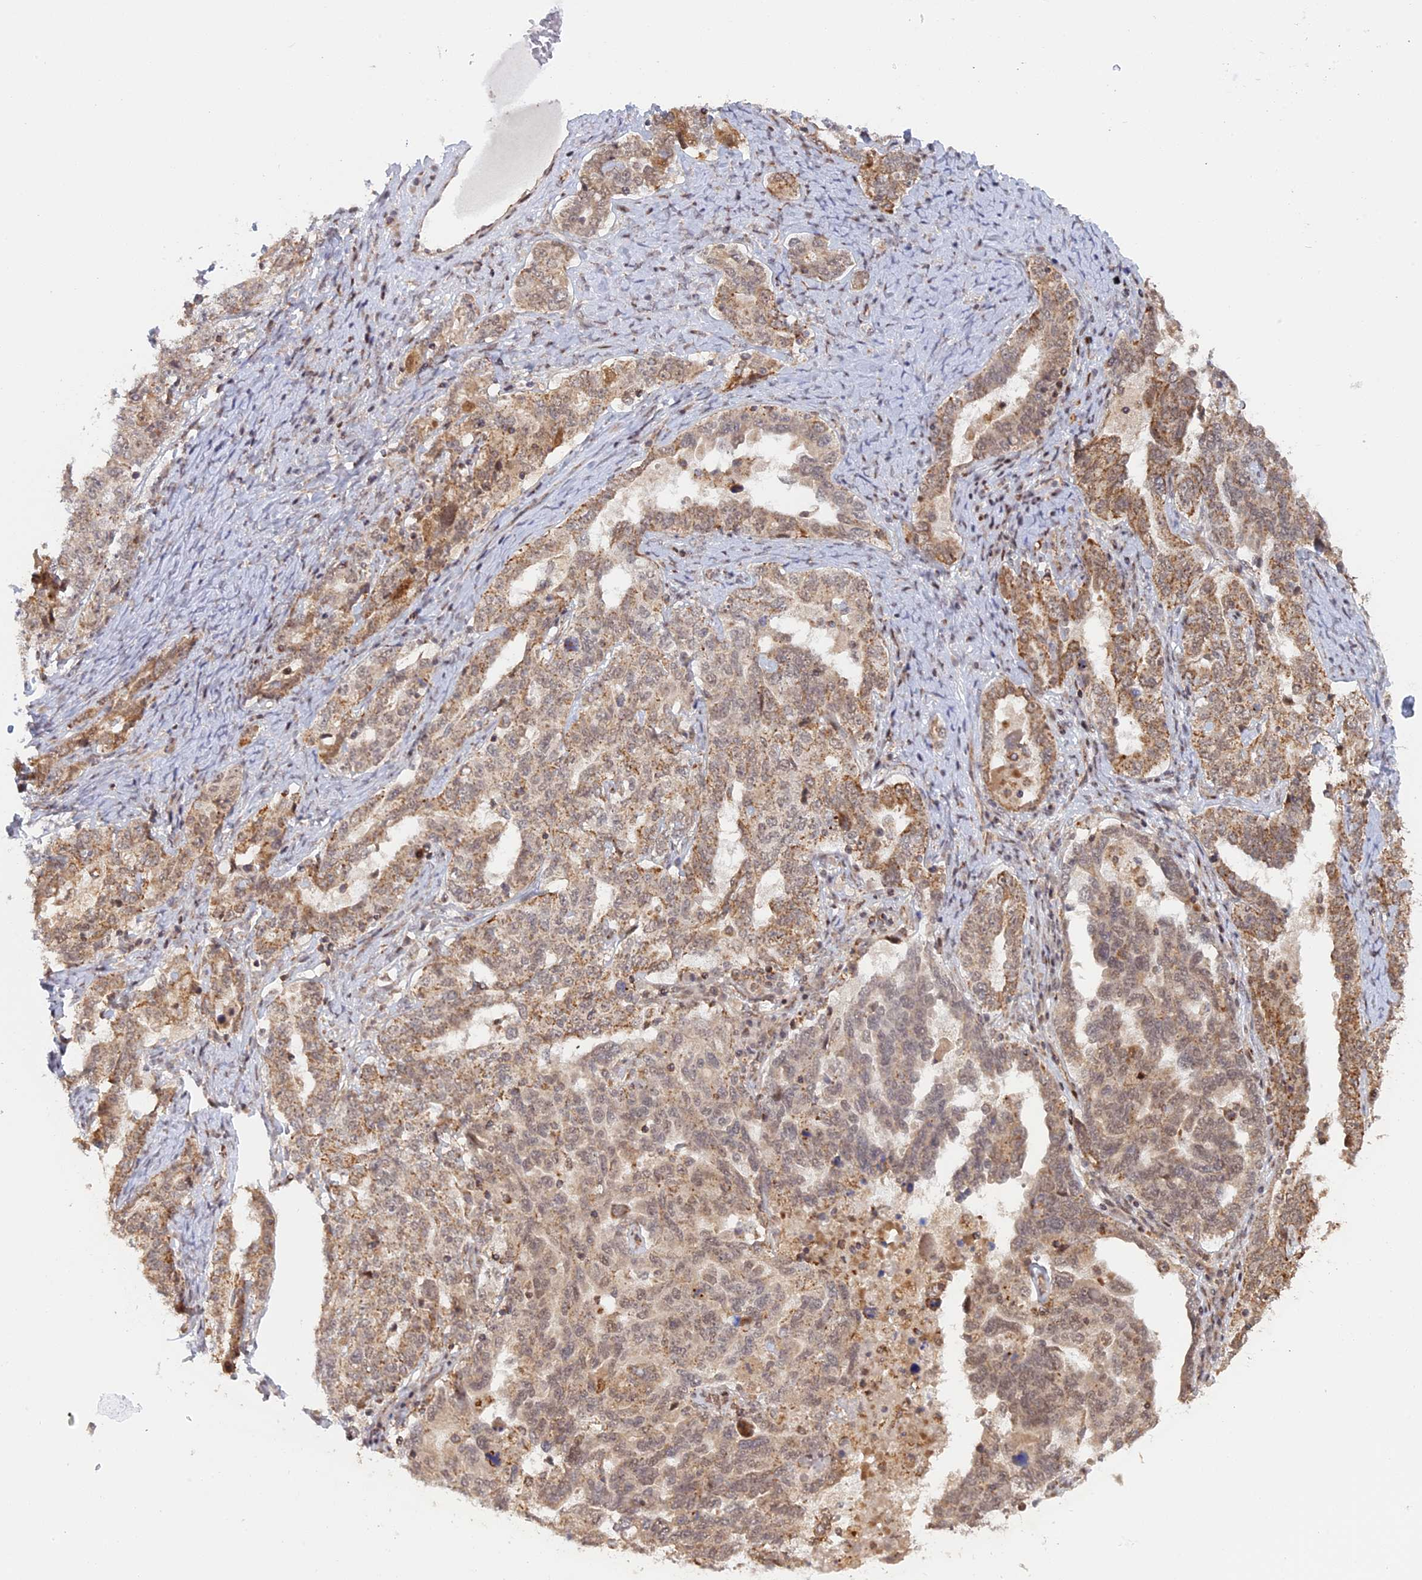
{"staining": {"intensity": "moderate", "quantity": ">75%", "location": "cytoplasmic/membranous,nuclear"}, "tissue": "ovarian cancer", "cell_type": "Tumor cells", "image_type": "cancer", "snomed": [{"axis": "morphology", "description": "Carcinoma, endometroid"}, {"axis": "topography", "description": "Ovary"}], "caption": "Protein expression analysis of ovarian cancer displays moderate cytoplasmic/membranous and nuclear expression in about >75% of tumor cells.", "gene": "GSKIP", "patient": {"sex": "female", "age": 62}}